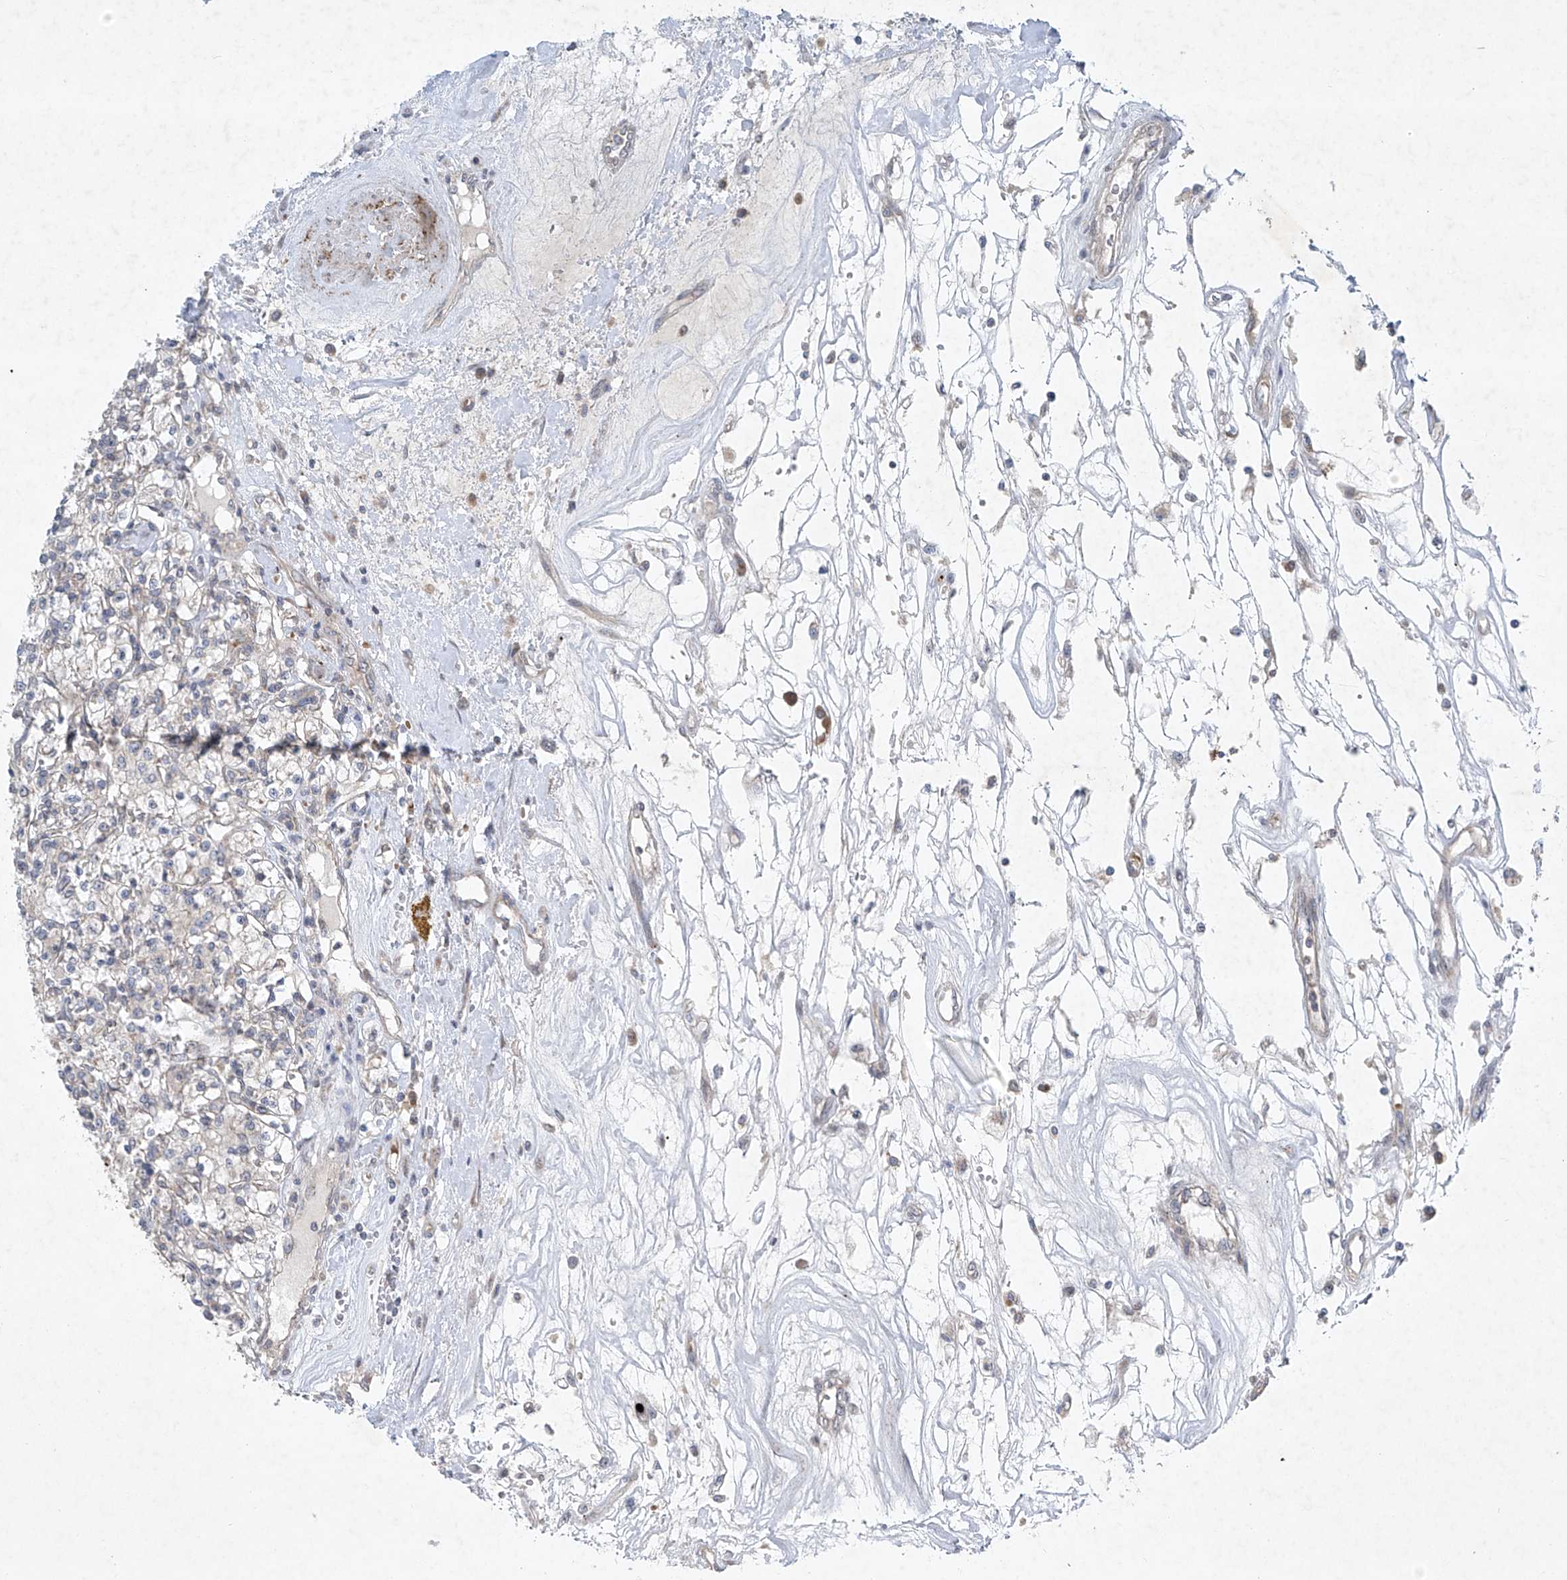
{"staining": {"intensity": "negative", "quantity": "none", "location": "none"}, "tissue": "renal cancer", "cell_type": "Tumor cells", "image_type": "cancer", "snomed": [{"axis": "morphology", "description": "Adenocarcinoma, NOS"}, {"axis": "topography", "description": "Kidney"}], "caption": "Adenocarcinoma (renal) was stained to show a protein in brown. There is no significant expression in tumor cells.", "gene": "TJAP1", "patient": {"sex": "female", "age": 59}}